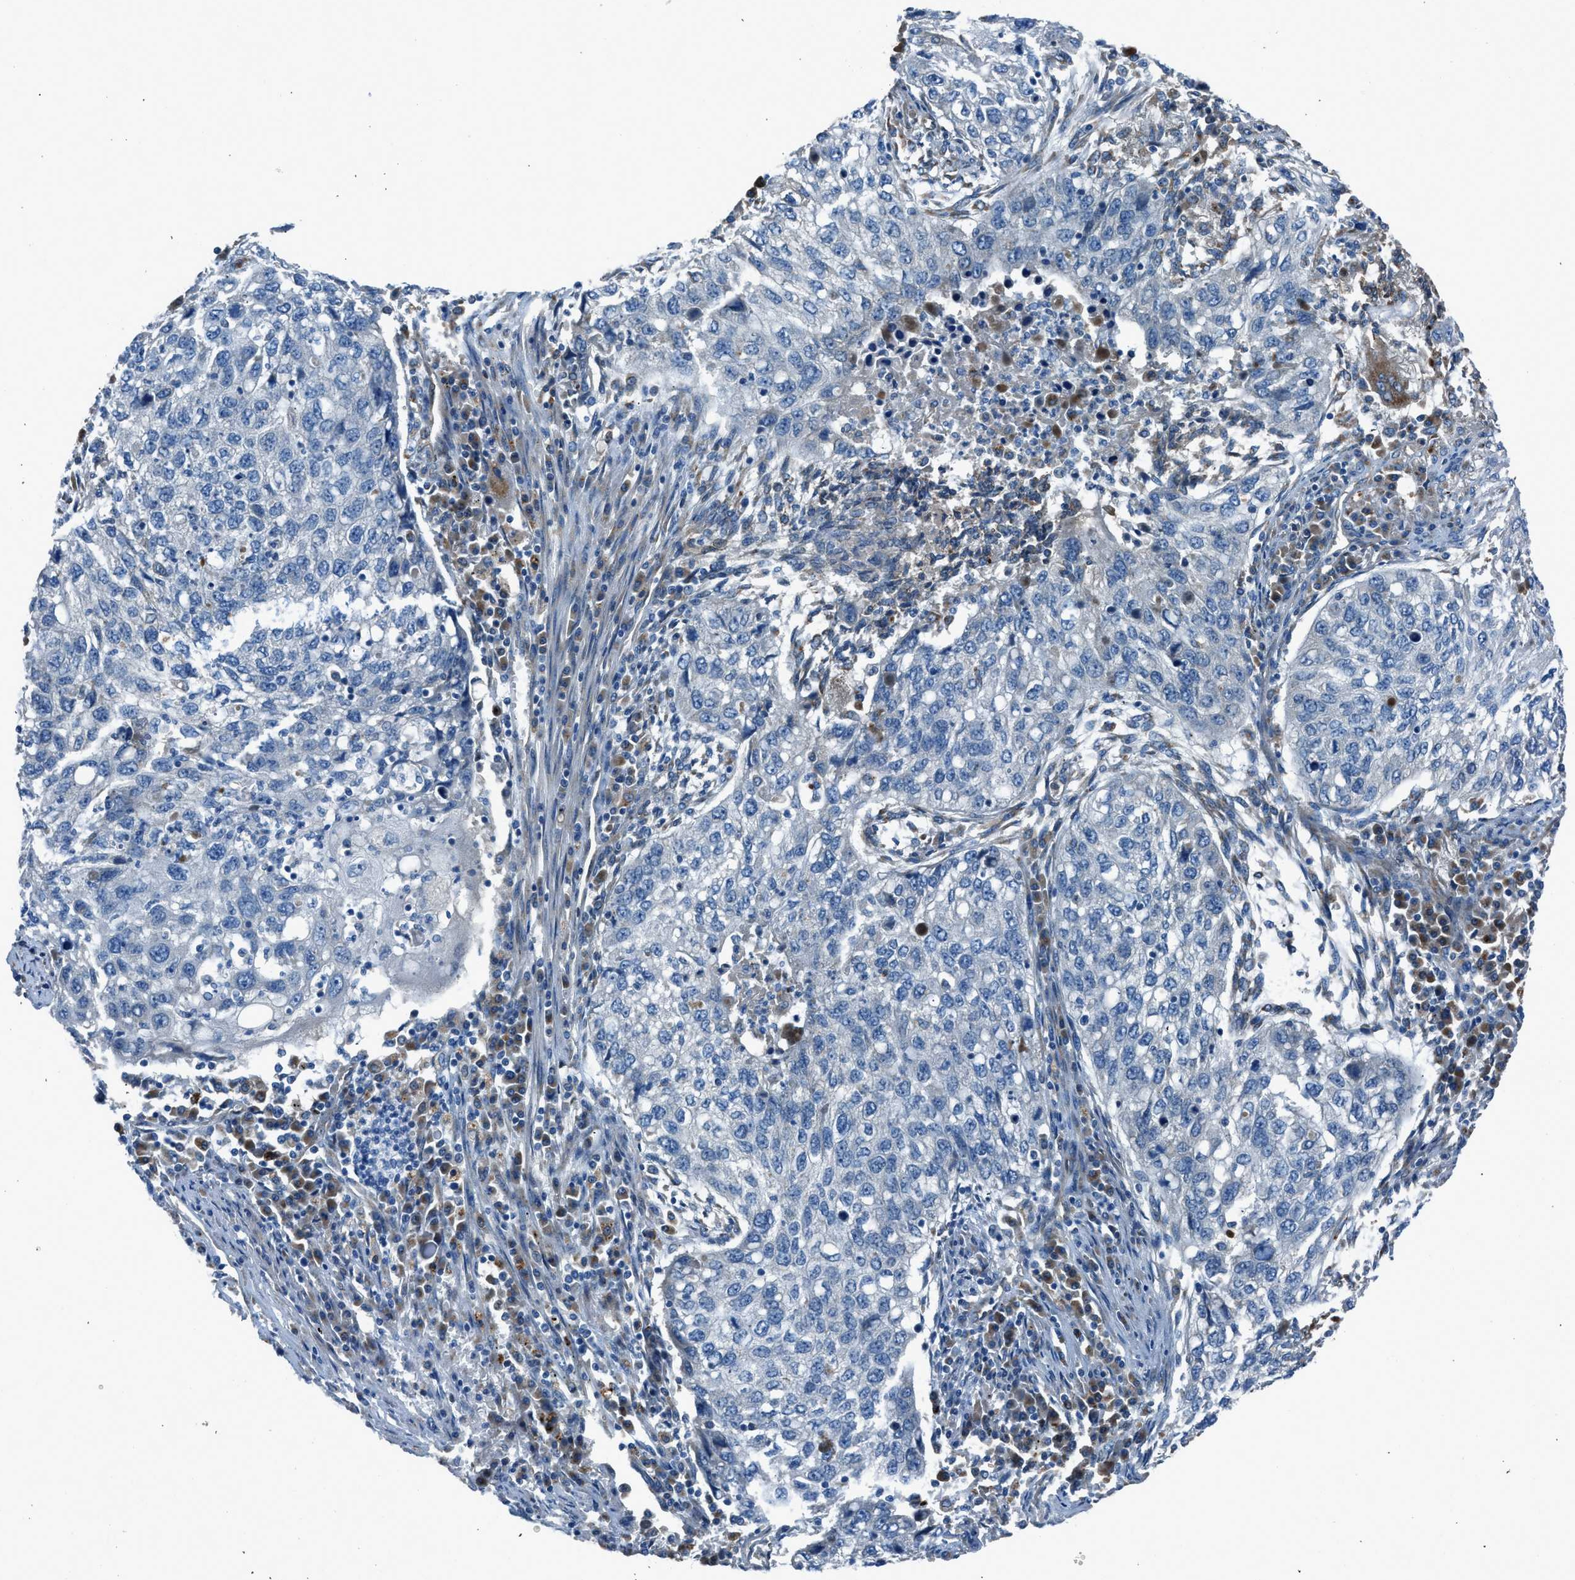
{"staining": {"intensity": "negative", "quantity": "none", "location": "none"}, "tissue": "lung cancer", "cell_type": "Tumor cells", "image_type": "cancer", "snomed": [{"axis": "morphology", "description": "Squamous cell carcinoma, NOS"}, {"axis": "topography", "description": "Lung"}], "caption": "This is an IHC histopathology image of human lung squamous cell carcinoma. There is no staining in tumor cells.", "gene": "LMBR1", "patient": {"sex": "female", "age": 63}}